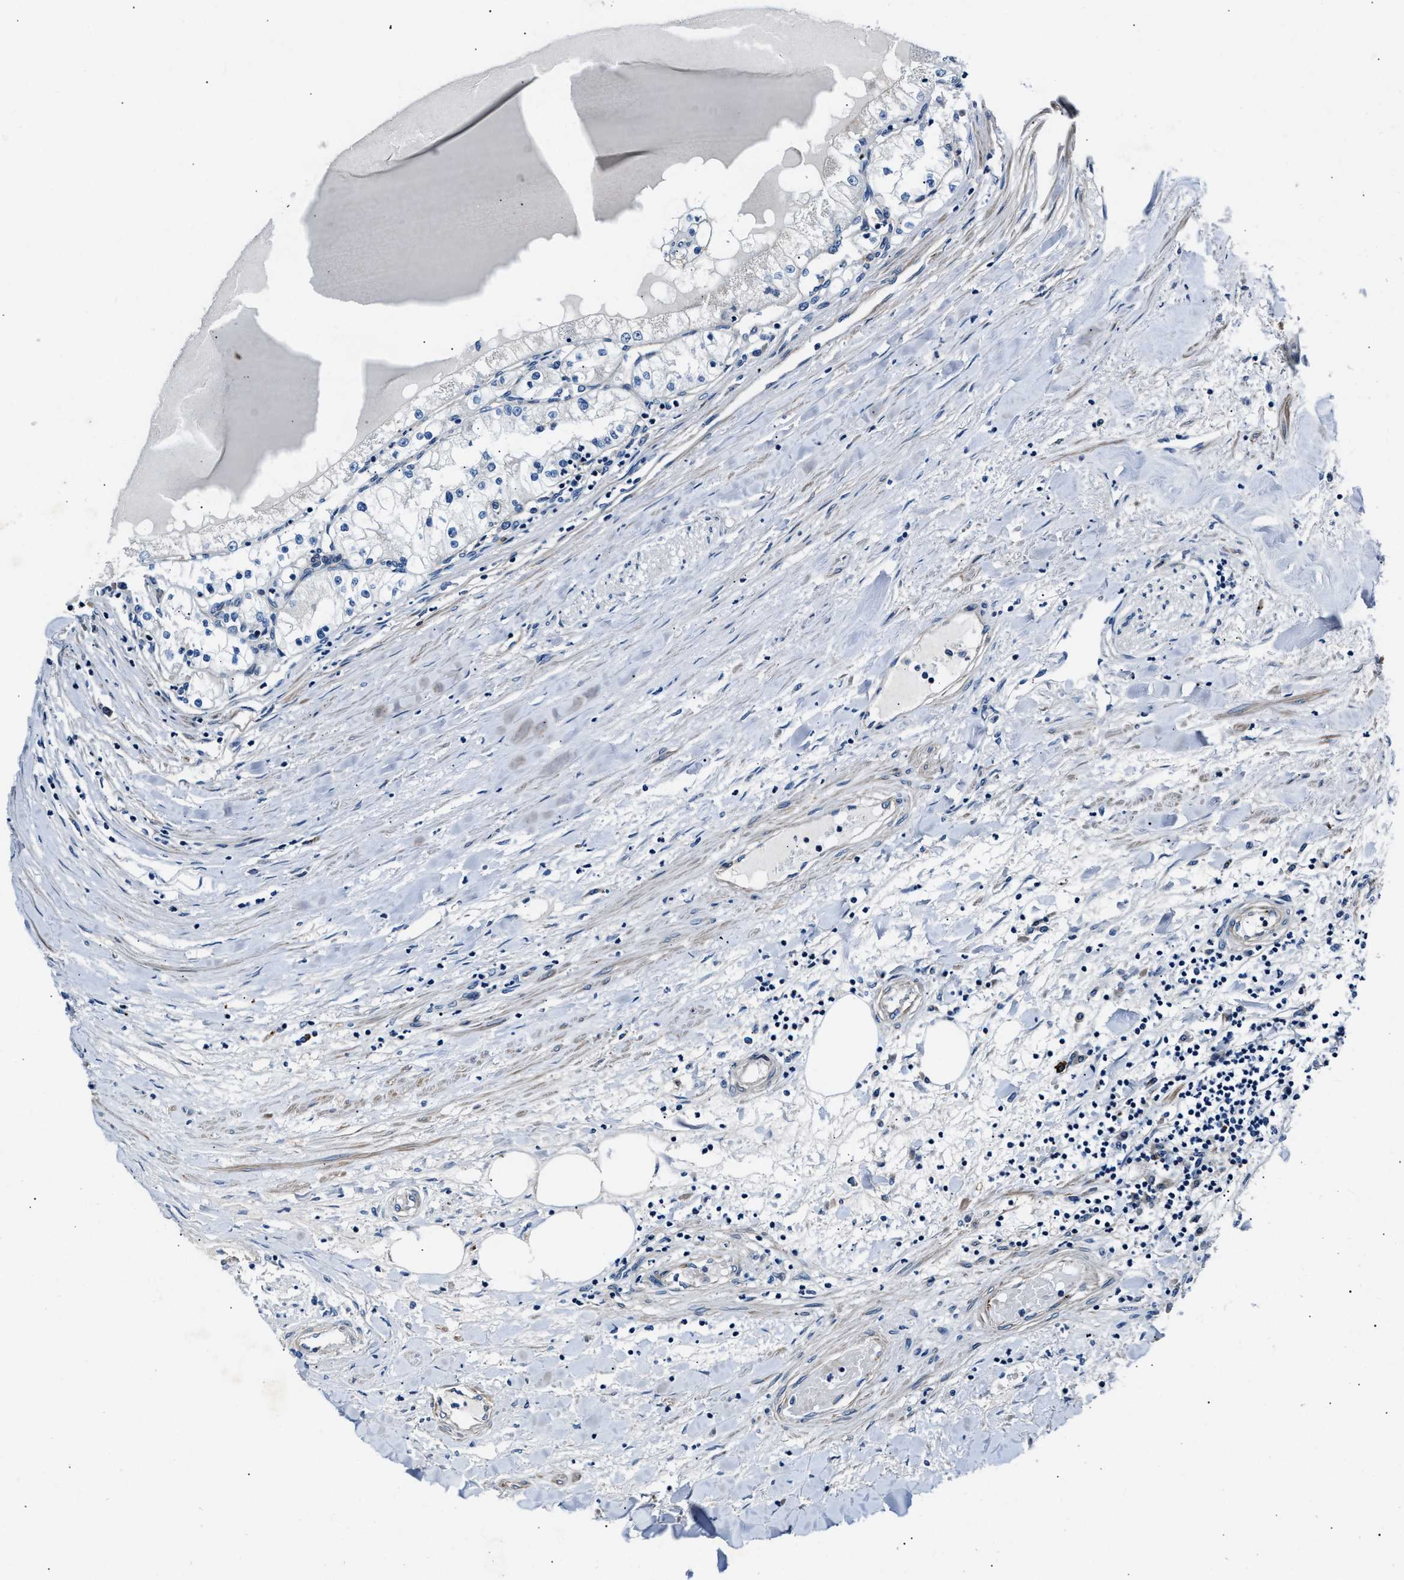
{"staining": {"intensity": "negative", "quantity": "none", "location": "none"}, "tissue": "renal cancer", "cell_type": "Tumor cells", "image_type": "cancer", "snomed": [{"axis": "morphology", "description": "Adenocarcinoma, NOS"}, {"axis": "topography", "description": "Kidney"}], "caption": "An immunohistochemistry (IHC) photomicrograph of renal cancer (adenocarcinoma) is shown. There is no staining in tumor cells of renal cancer (adenocarcinoma).", "gene": "MPDZ", "patient": {"sex": "male", "age": 68}}